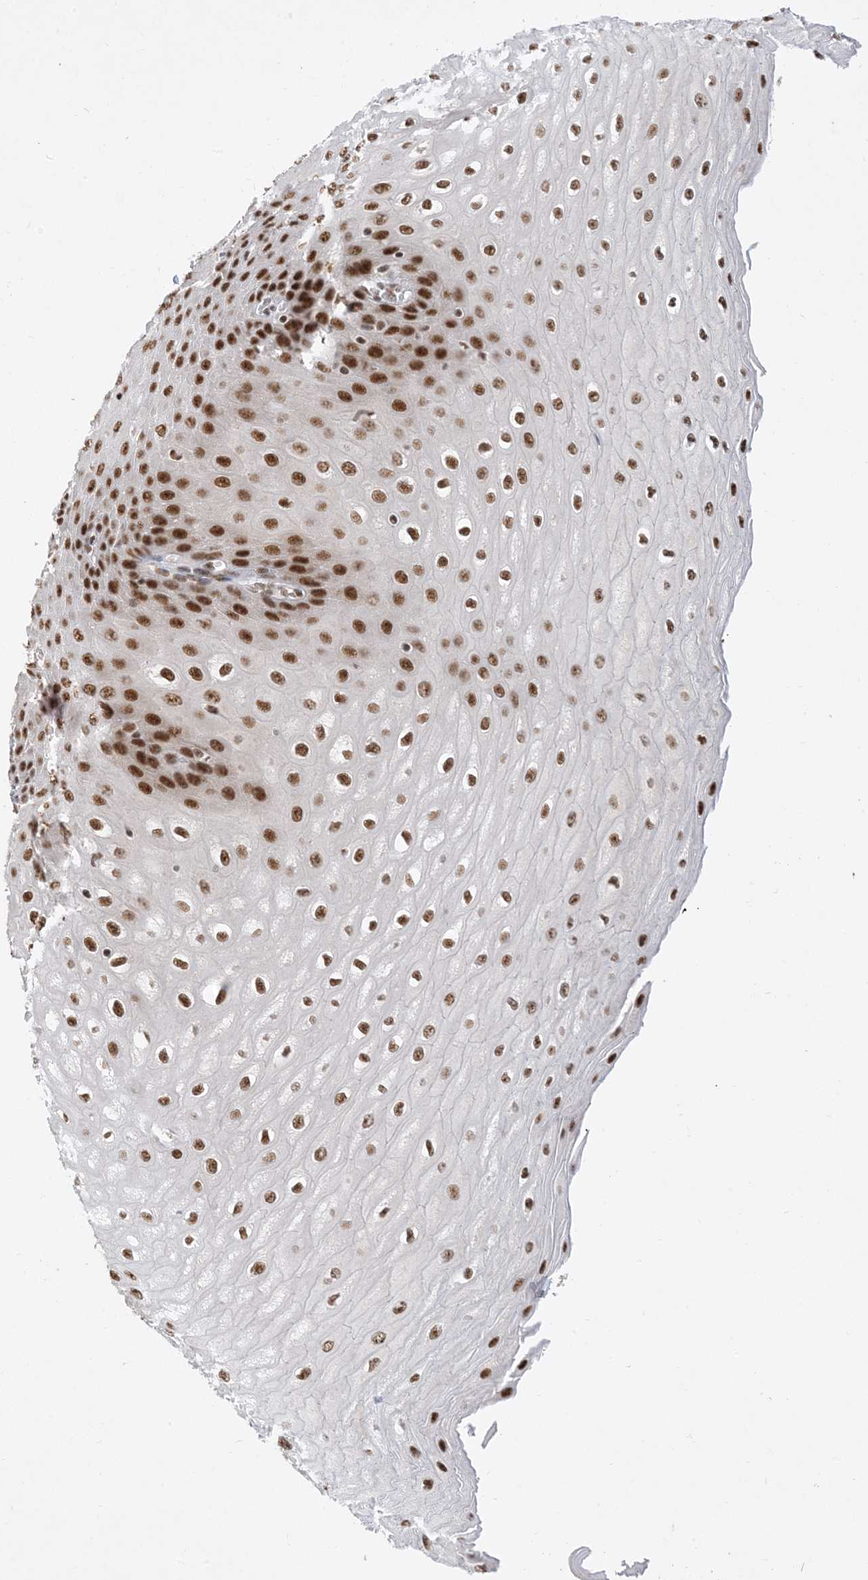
{"staining": {"intensity": "strong", "quantity": ">75%", "location": "nuclear"}, "tissue": "esophagus", "cell_type": "Squamous epithelial cells", "image_type": "normal", "snomed": [{"axis": "morphology", "description": "Normal tissue, NOS"}, {"axis": "topography", "description": "Esophagus"}], "caption": "Immunohistochemical staining of benign human esophagus exhibits >75% levels of strong nuclear protein staining in about >75% of squamous epithelial cells. (brown staining indicates protein expression, while blue staining denotes nuclei).", "gene": "SF3A3", "patient": {"sex": "male", "age": 60}}